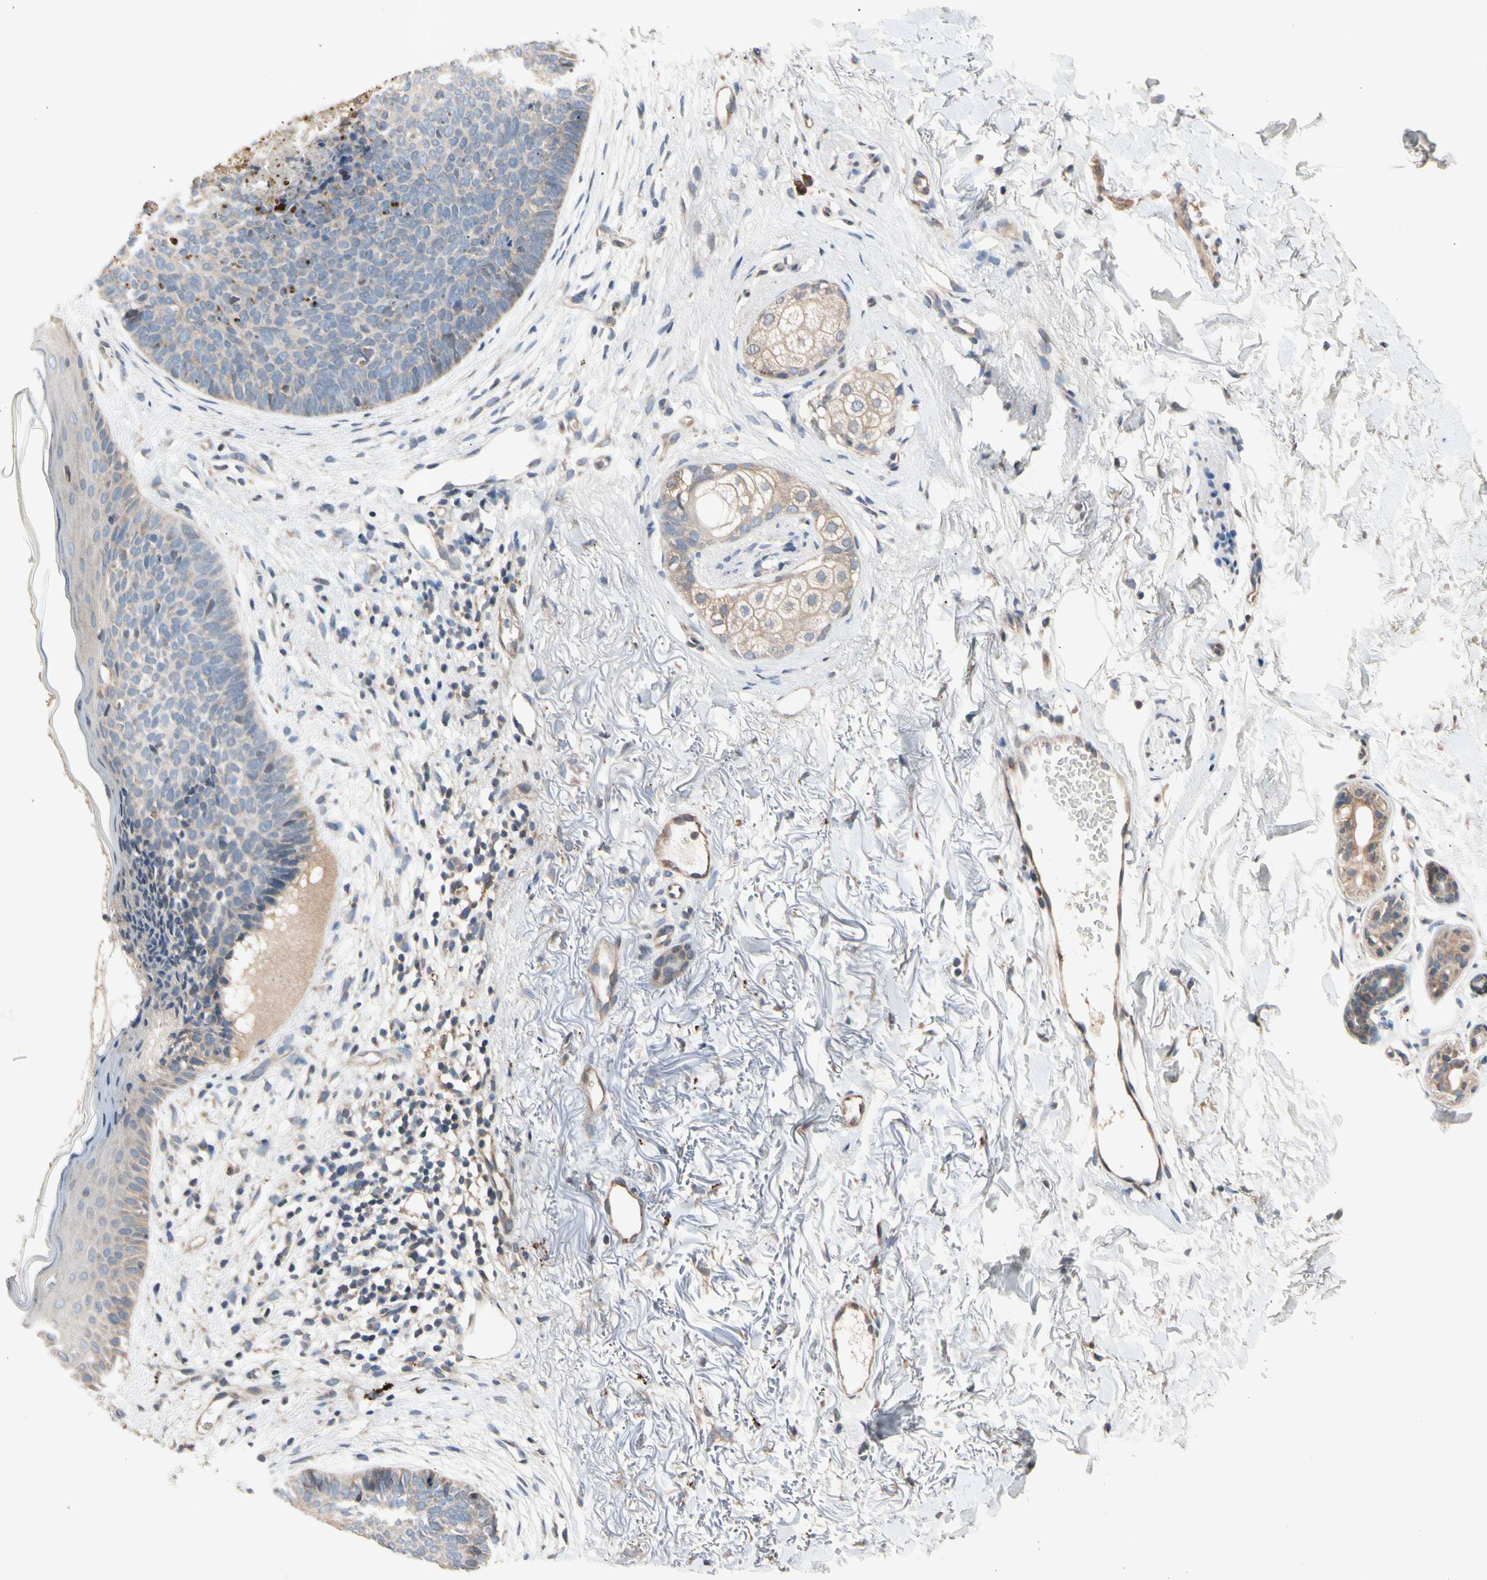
{"staining": {"intensity": "weak", "quantity": ">75%", "location": "cytoplasmic/membranous"}, "tissue": "skin cancer", "cell_type": "Tumor cells", "image_type": "cancer", "snomed": [{"axis": "morphology", "description": "Basal cell carcinoma"}, {"axis": "topography", "description": "Skin"}], "caption": "Tumor cells exhibit low levels of weak cytoplasmic/membranous positivity in about >75% of cells in human skin cancer.", "gene": "PRDX4", "patient": {"sex": "female", "age": 70}}